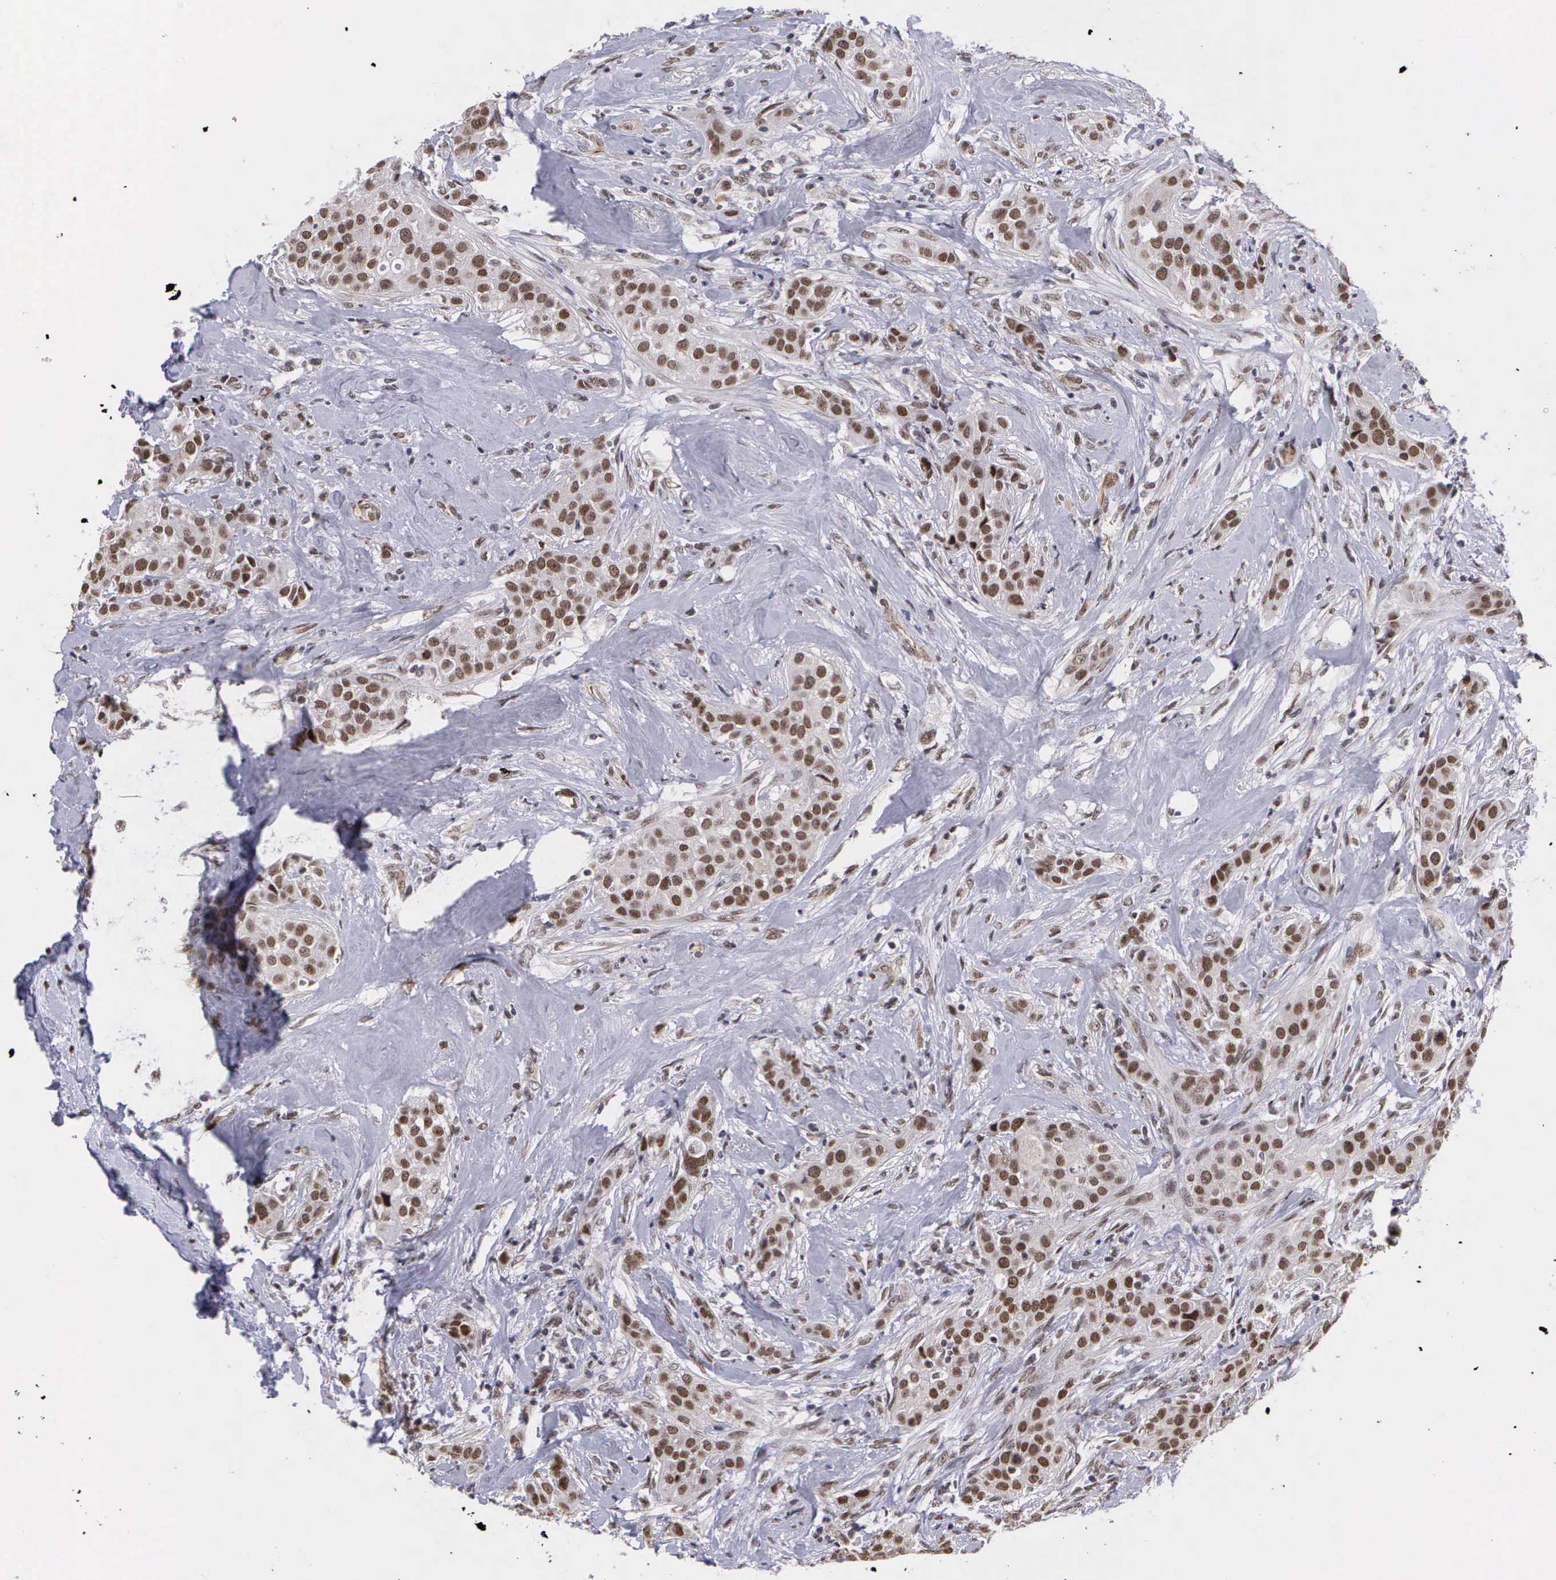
{"staining": {"intensity": "moderate", "quantity": ">75%", "location": "nuclear"}, "tissue": "breast cancer", "cell_type": "Tumor cells", "image_type": "cancer", "snomed": [{"axis": "morphology", "description": "Duct carcinoma"}, {"axis": "topography", "description": "Breast"}], "caption": "Immunohistochemistry micrograph of neoplastic tissue: human breast invasive ductal carcinoma stained using immunohistochemistry displays medium levels of moderate protein expression localized specifically in the nuclear of tumor cells, appearing as a nuclear brown color.", "gene": "MORC2", "patient": {"sex": "female", "age": 45}}